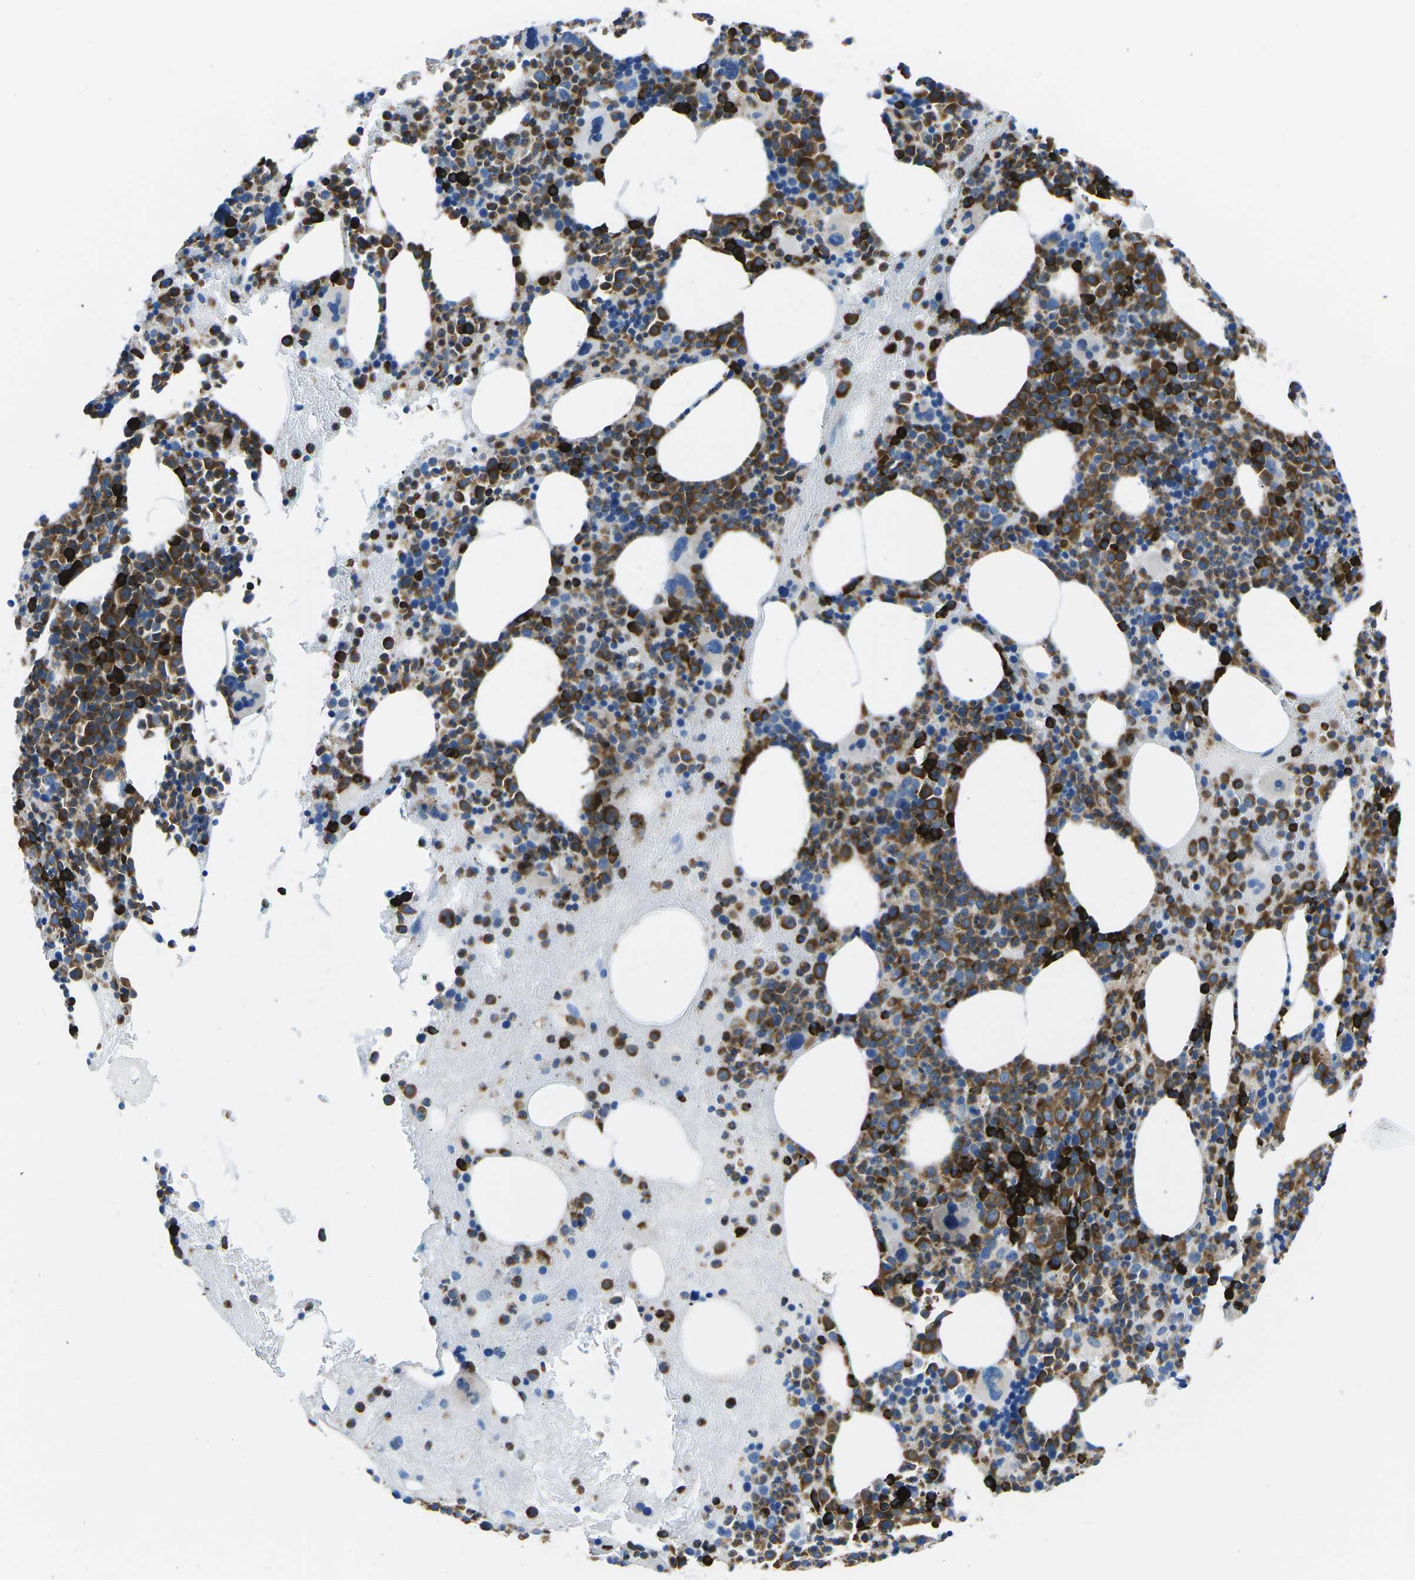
{"staining": {"intensity": "strong", "quantity": ">75%", "location": "cytoplasmic/membranous"}, "tissue": "bone marrow", "cell_type": "Hematopoietic cells", "image_type": "normal", "snomed": [{"axis": "morphology", "description": "Normal tissue, NOS"}, {"axis": "morphology", "description": "Inflammation, NOS"}, {"axis": "topography", "description": "Bone marrow"}], "caption": "Immunohistochemical staining of benign bone marrow displays high levels of strong cytoplasmic/membranous expression in approximately >75% of hematopoietic cells. (Stains: DAB (3,3'-diaminobenzidine) in brown, nuclei in blue, Microscopy: brightfield microscopy at high magnification).", "gene": "MC4R", "patient": {"sex": "male", "age": 73}}